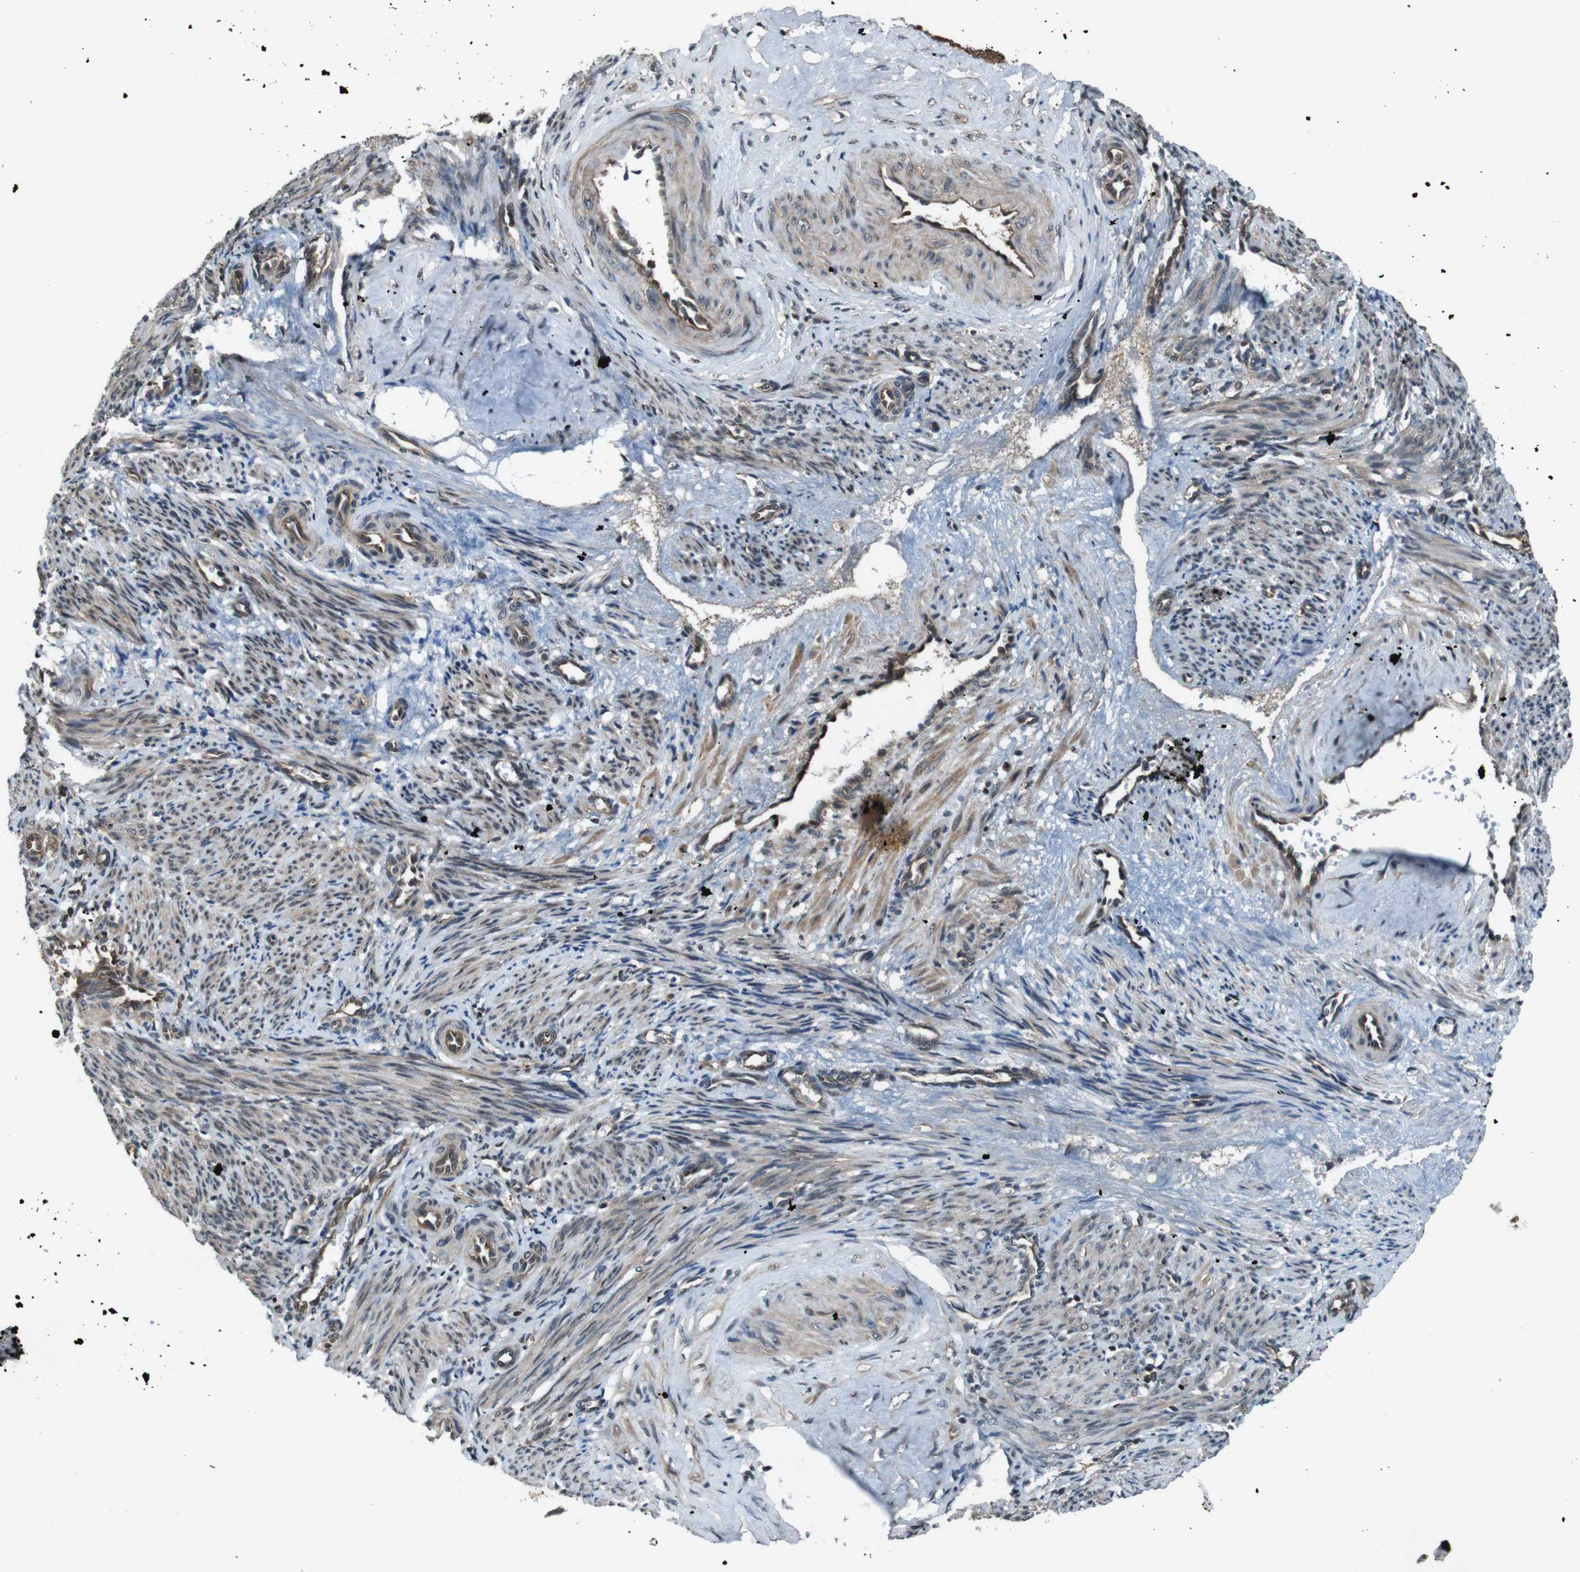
{"staining": {"intensity": "weak", "quantity": ">75%", "location": "cytoplasmic/membranous"}, "tissue": "smooth muscle", "cell_type": "Smooth muscle cells", "image_type": "normal", "snomed": [{"axis": "morphology", "description": "Normal tissue, NOS"}, {"axis": "topography", "description": "Endometrium"}], "caption": "The image reveals staining of unremarkable smooth muscle, revealing weak cytoplasmic/membranous protein expression (brown color) within smooth muscle cells.", "gene": "SOCS1", "patient": {"sex": "female", "age": 33}}